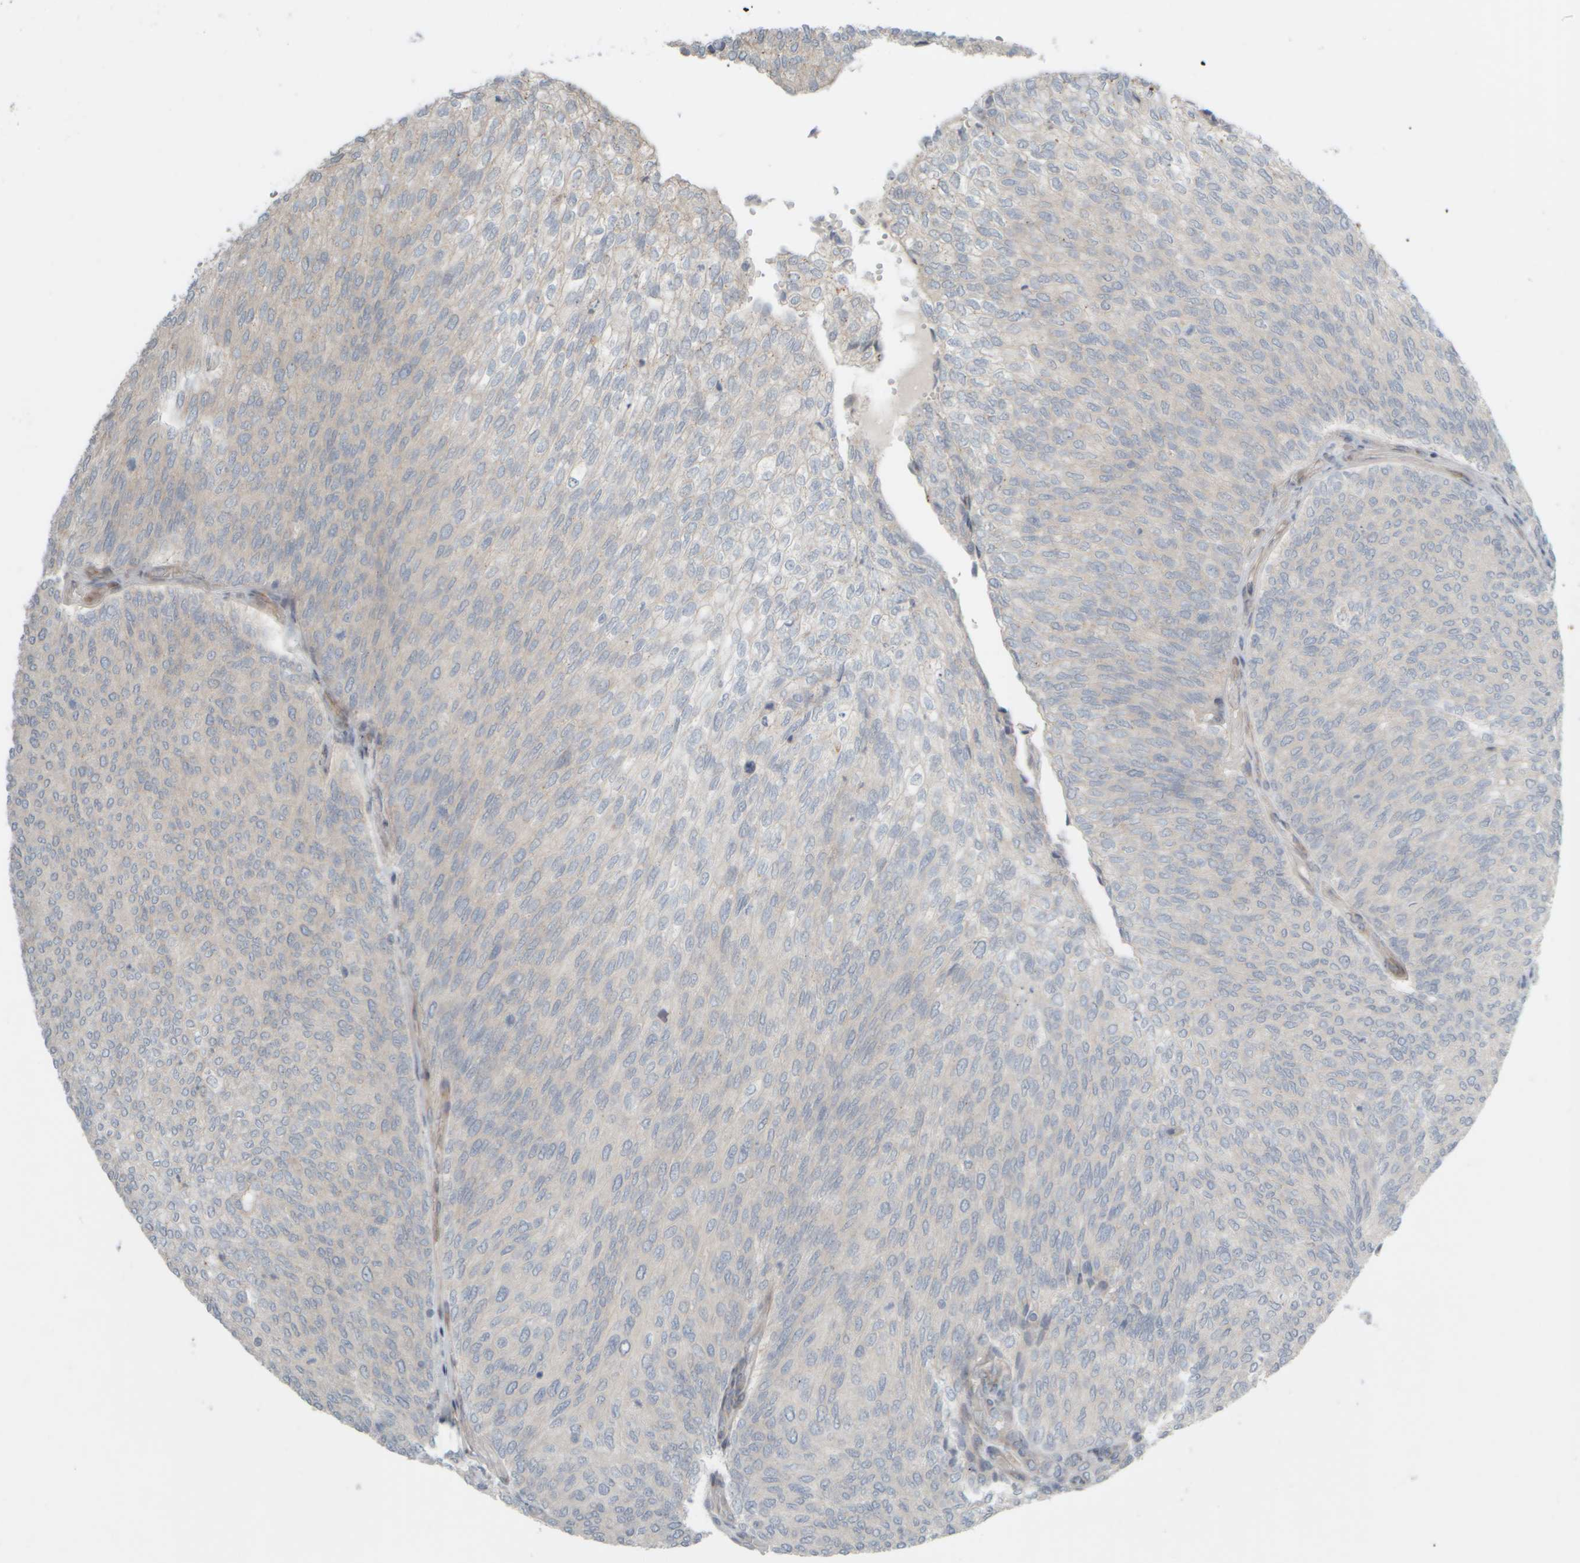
{"staining": {"intensity": "weak", "quantity": "25%-75%", "location": "cytoplasmic/membranous"}, "tissue": "urothelial cancer", "cell_type": "Tumor cells", "image_type": "cancer", "snomed": [{"axis": "morphology", "description": "Urothelial carcinoma, Low grade"}, {"axis": "topography", "description": "Urinary bladder"}], "caption": "Immunohistochemical staining of urothelial cancer shows weak cytoplasmic/membranous protein staining in approximately 25%-75% of tumor cells.", "gene": "HGS", "patient": {"sex": "female", "age": 79}}